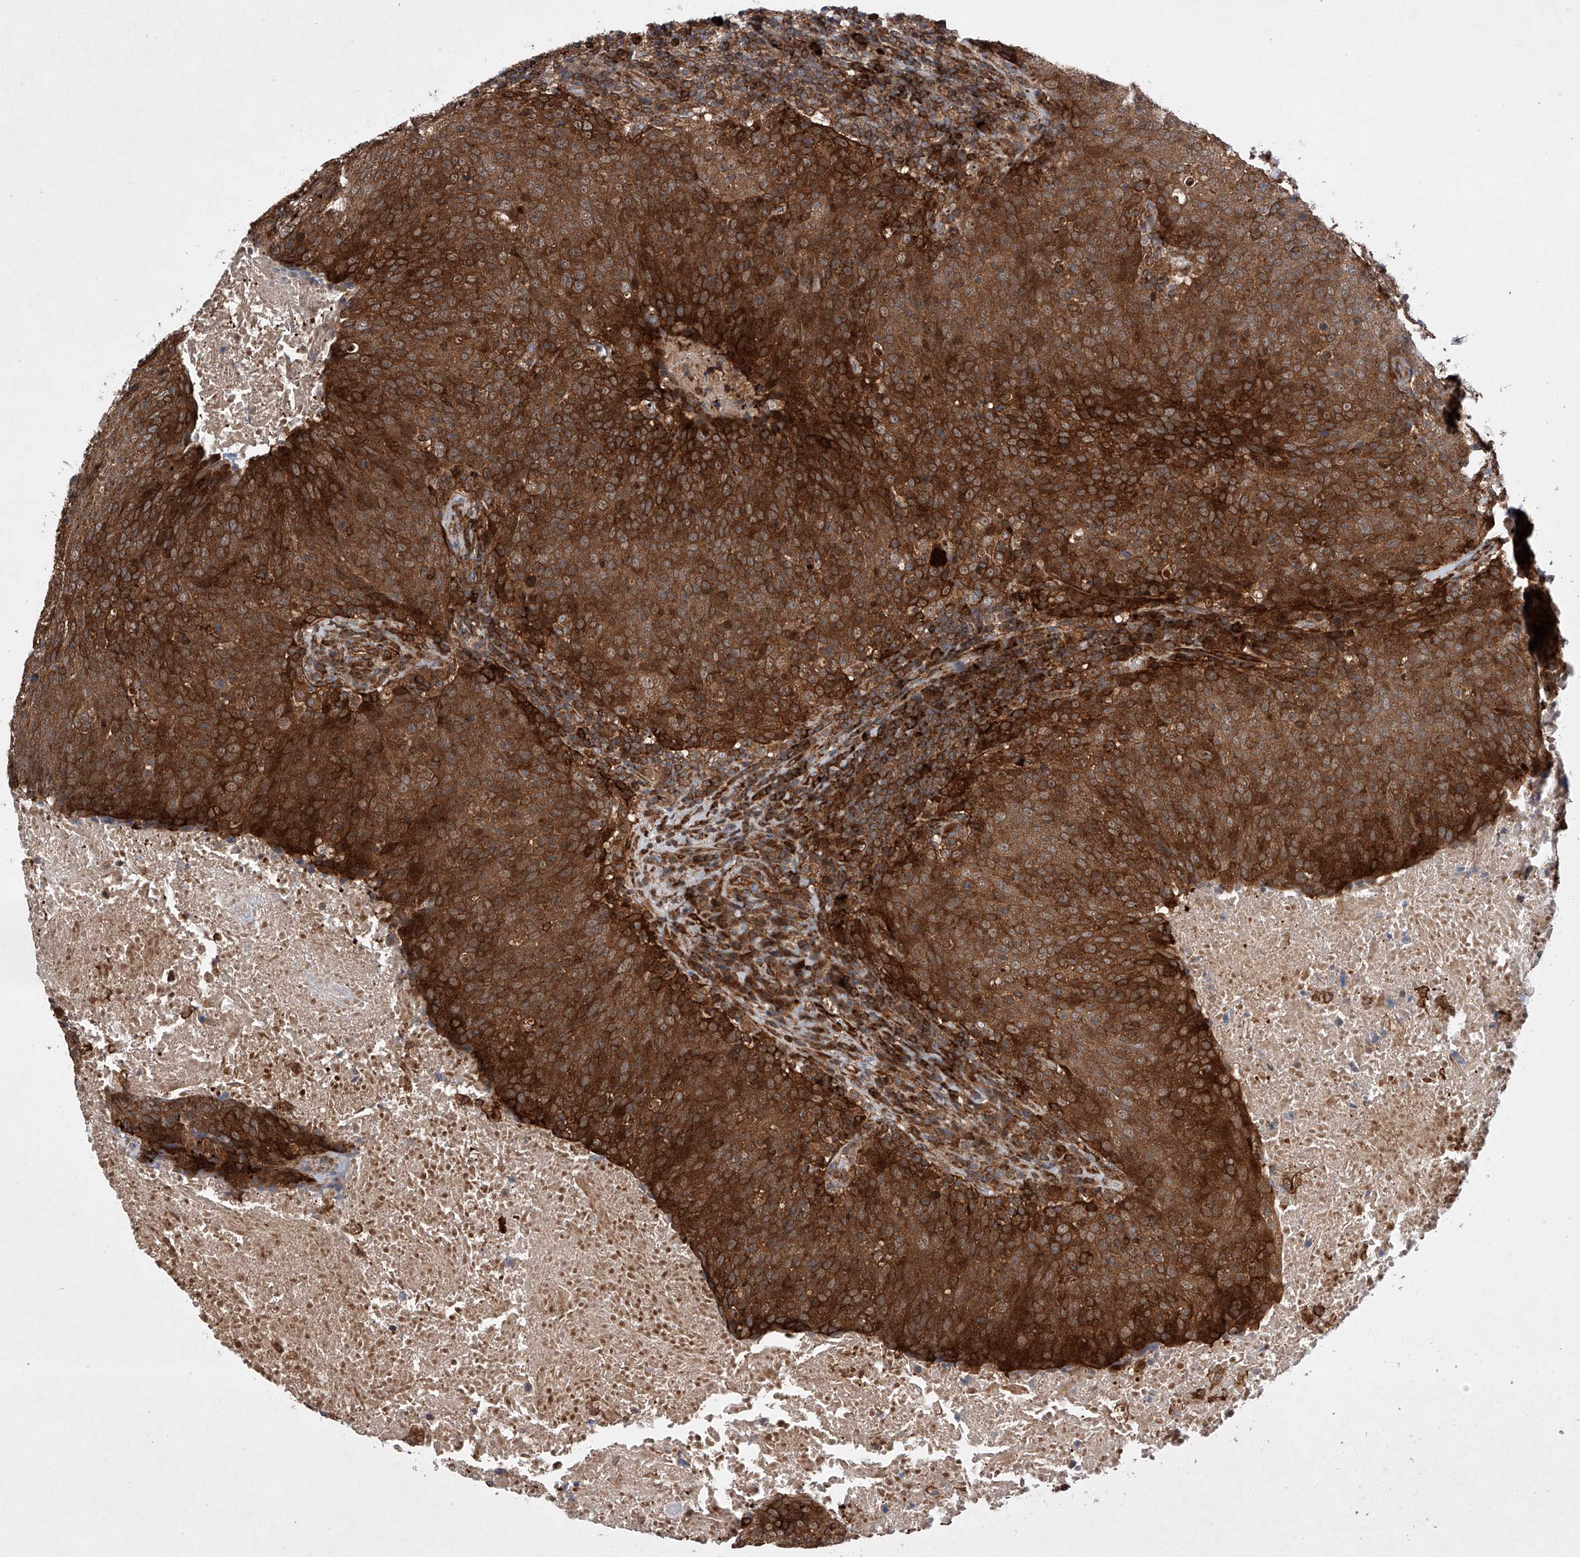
{"staining": {"intensity": "strong", "quantity": ">75%", "location": "cytoplasmic/membranous"}, "tissue": "head and neck cancer", "cell_type": "Tumor cells", "image_type": "cancer", "snomed": [{"axis": "morphology", "description": "Squamous cell carcinoma, NOS"}, {"axis": "morphology", "description": "Squamous cell carcinoma, metastatic, NOS"}, {"axis": "topography", "description": "Lymph node"}, {"axis": "topography", "description": "Head-Neck"}], "caption": "DAB immunohistochemical staining of head and neck cancer (metastatic squamous cell carcinoma) shows strong cytoplasmic/membranous protein positivity in about >75% of tumor cells.", "gene": "TIMM23", "patient": {"sex": "male", "age": 62}}